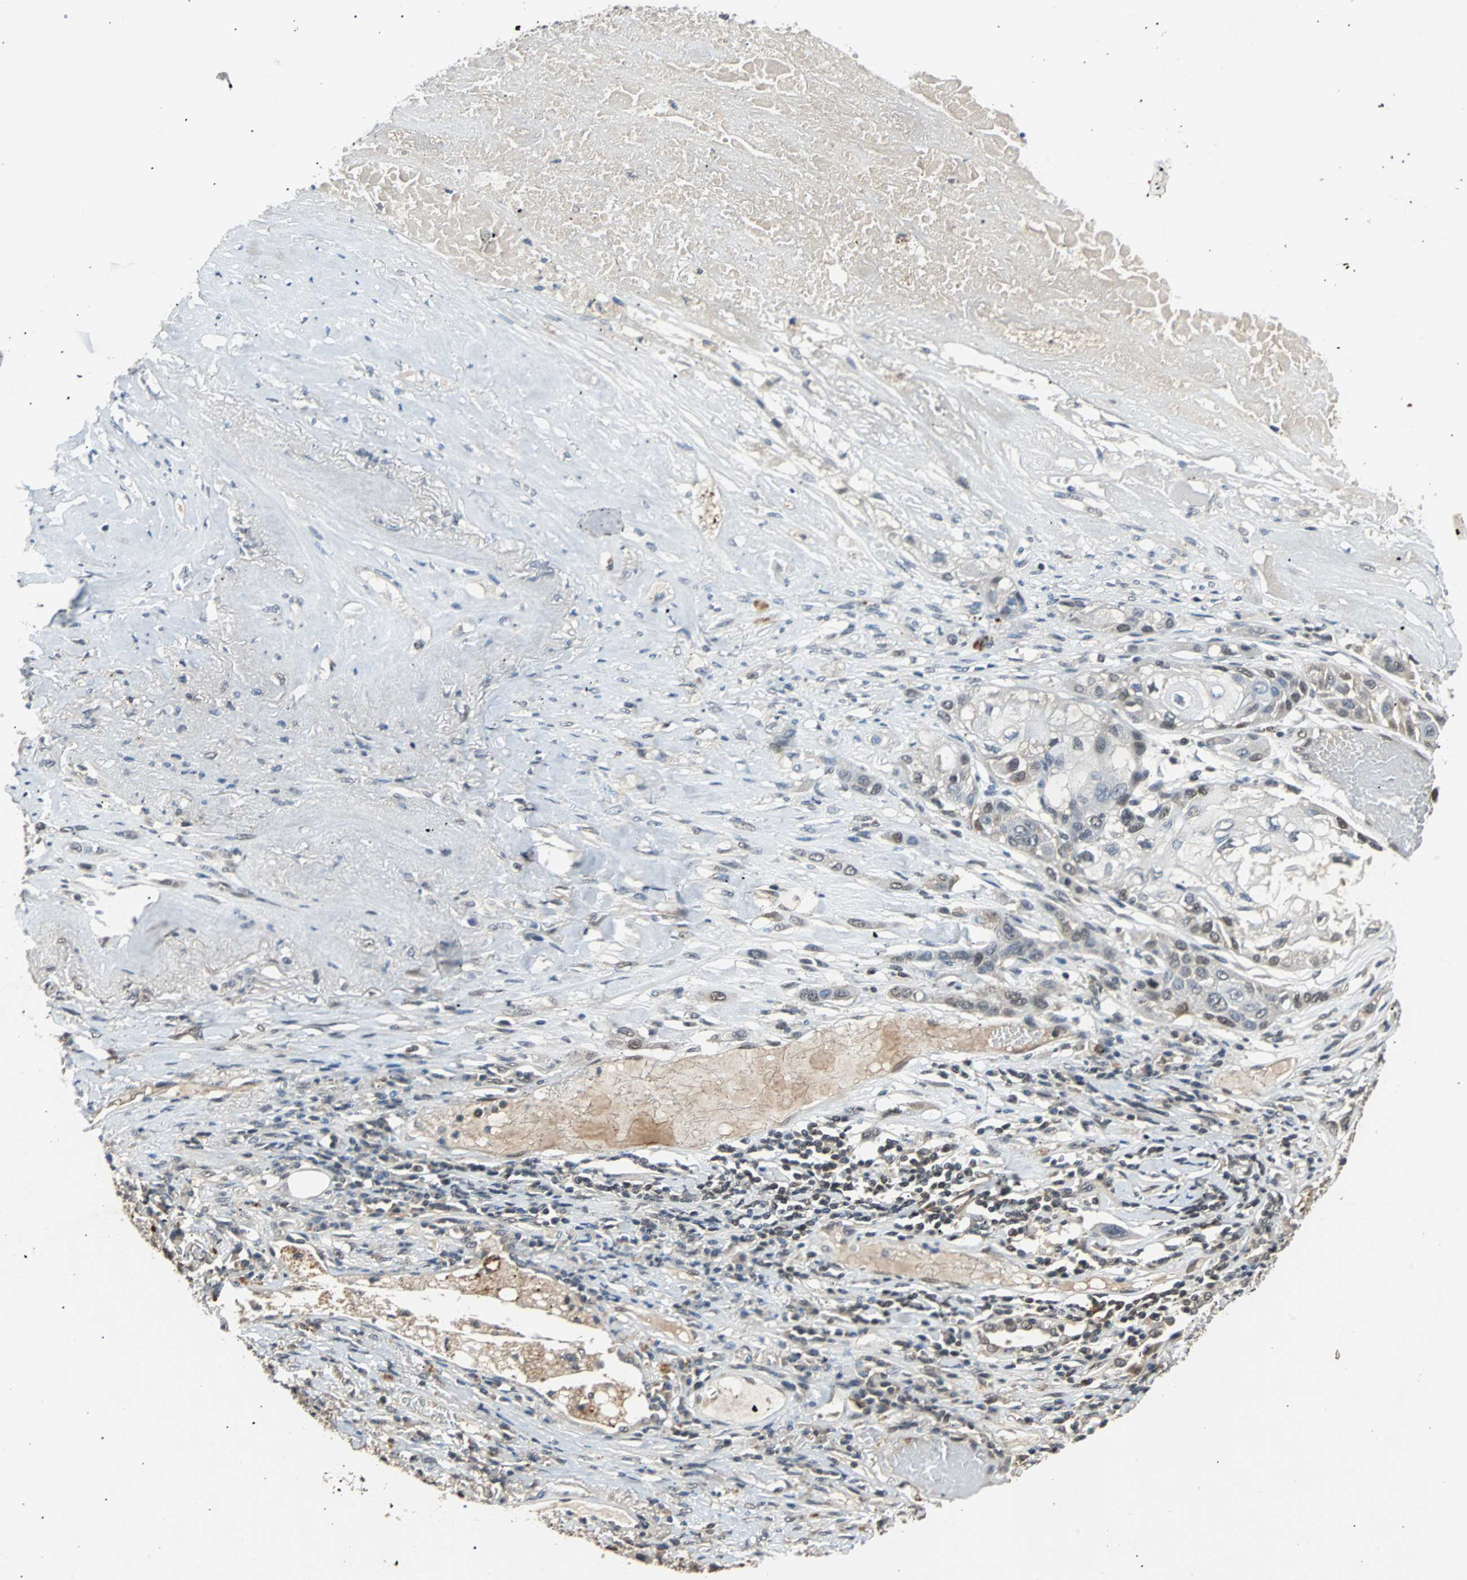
{"staining": {"intensity": "moderate", "quantity": "25%-75%", "location": "nuclear"}, "tissue": "lung cancer", "cell_type": "Tumor cells", "image_type": "cancer", "snomed": [{"axis": "morphology", "description": "Squamous cell carcinoma, NOS"}, {"axis": "topography", "description": "Lung"}], "caption": "Immunohistochemical staining of lung cancer exhibits medium levels of moderate nuclear staining in about 25%-75% of tumor cells.", "gene": "PHC1", "patient": {"sex": "male", "age": 71}}